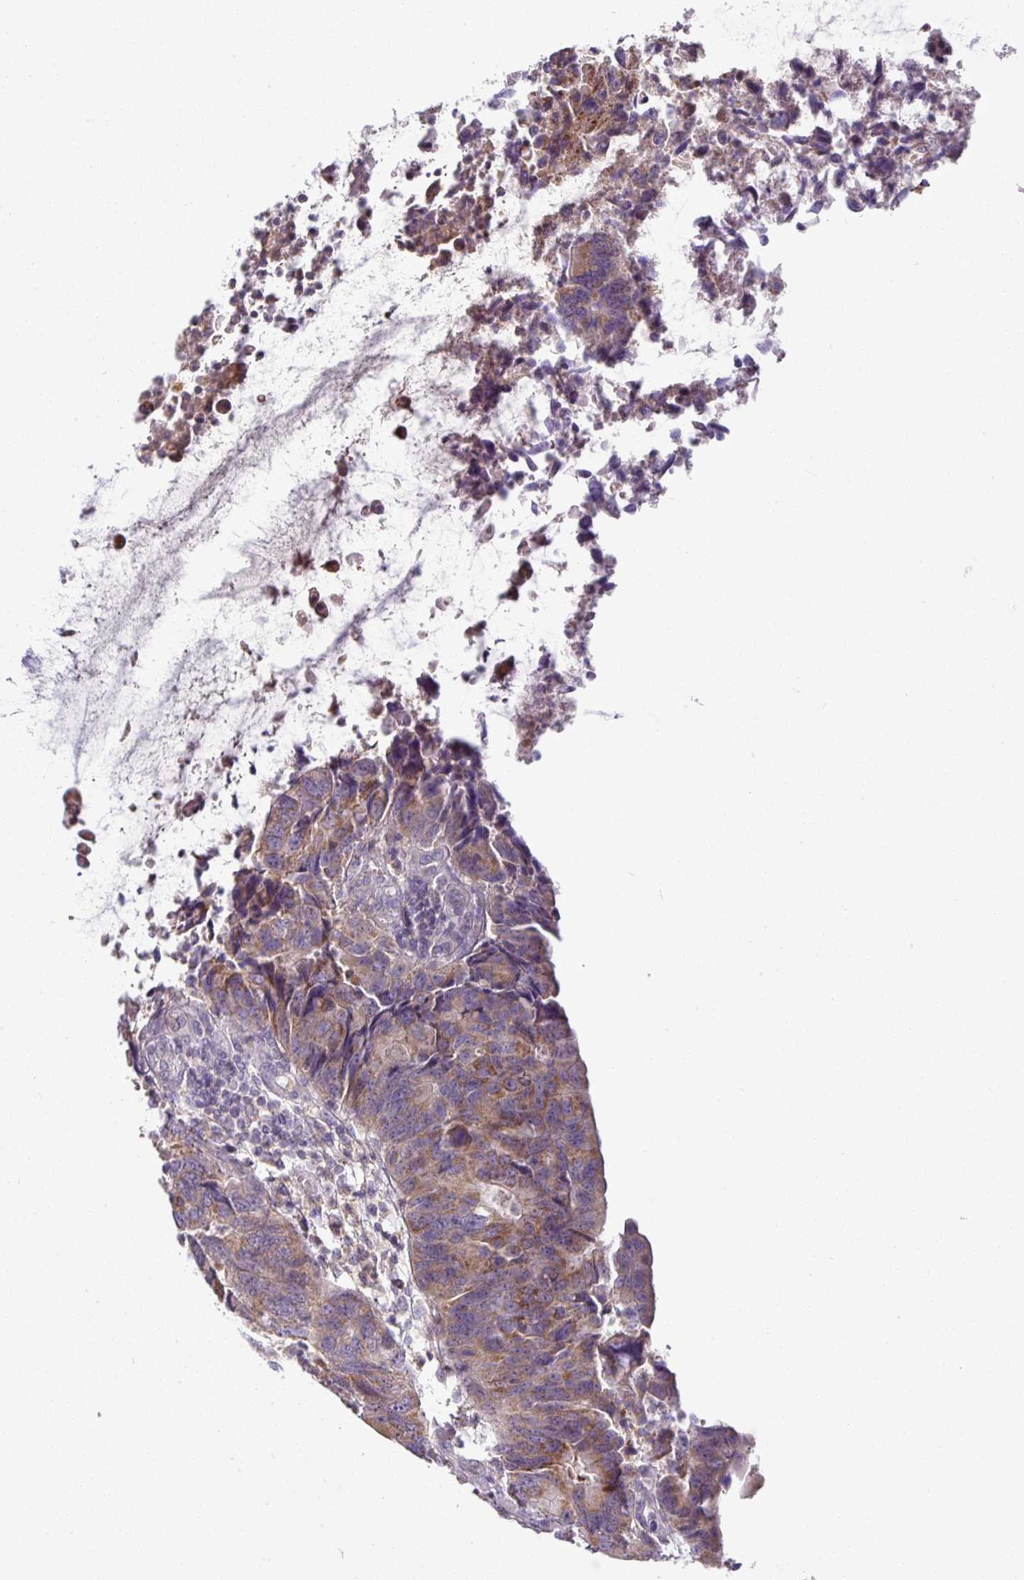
{"staining": {"intensity": "moderate", "quantity": ">75%", "location": "cytoplasmic/membranous"}, "tissue": "colorectal cancer", "cell_type": "Tumor cells", "image_type": "cancer", "snomed": [{"axis": "morphology", "description": "Adenocarcinoma, NOS"}, {"axis": "topography", "description": "Colon"}], "caption": "Human adenocarcinoma (colorectal) stained for a protein (brown) displays moderate cytoplasmic/membranous positive positivity in approximately >75% of tumor cells.", "gene": "TRAPPC1", "patient": {"sex": "female", "age": 67}}